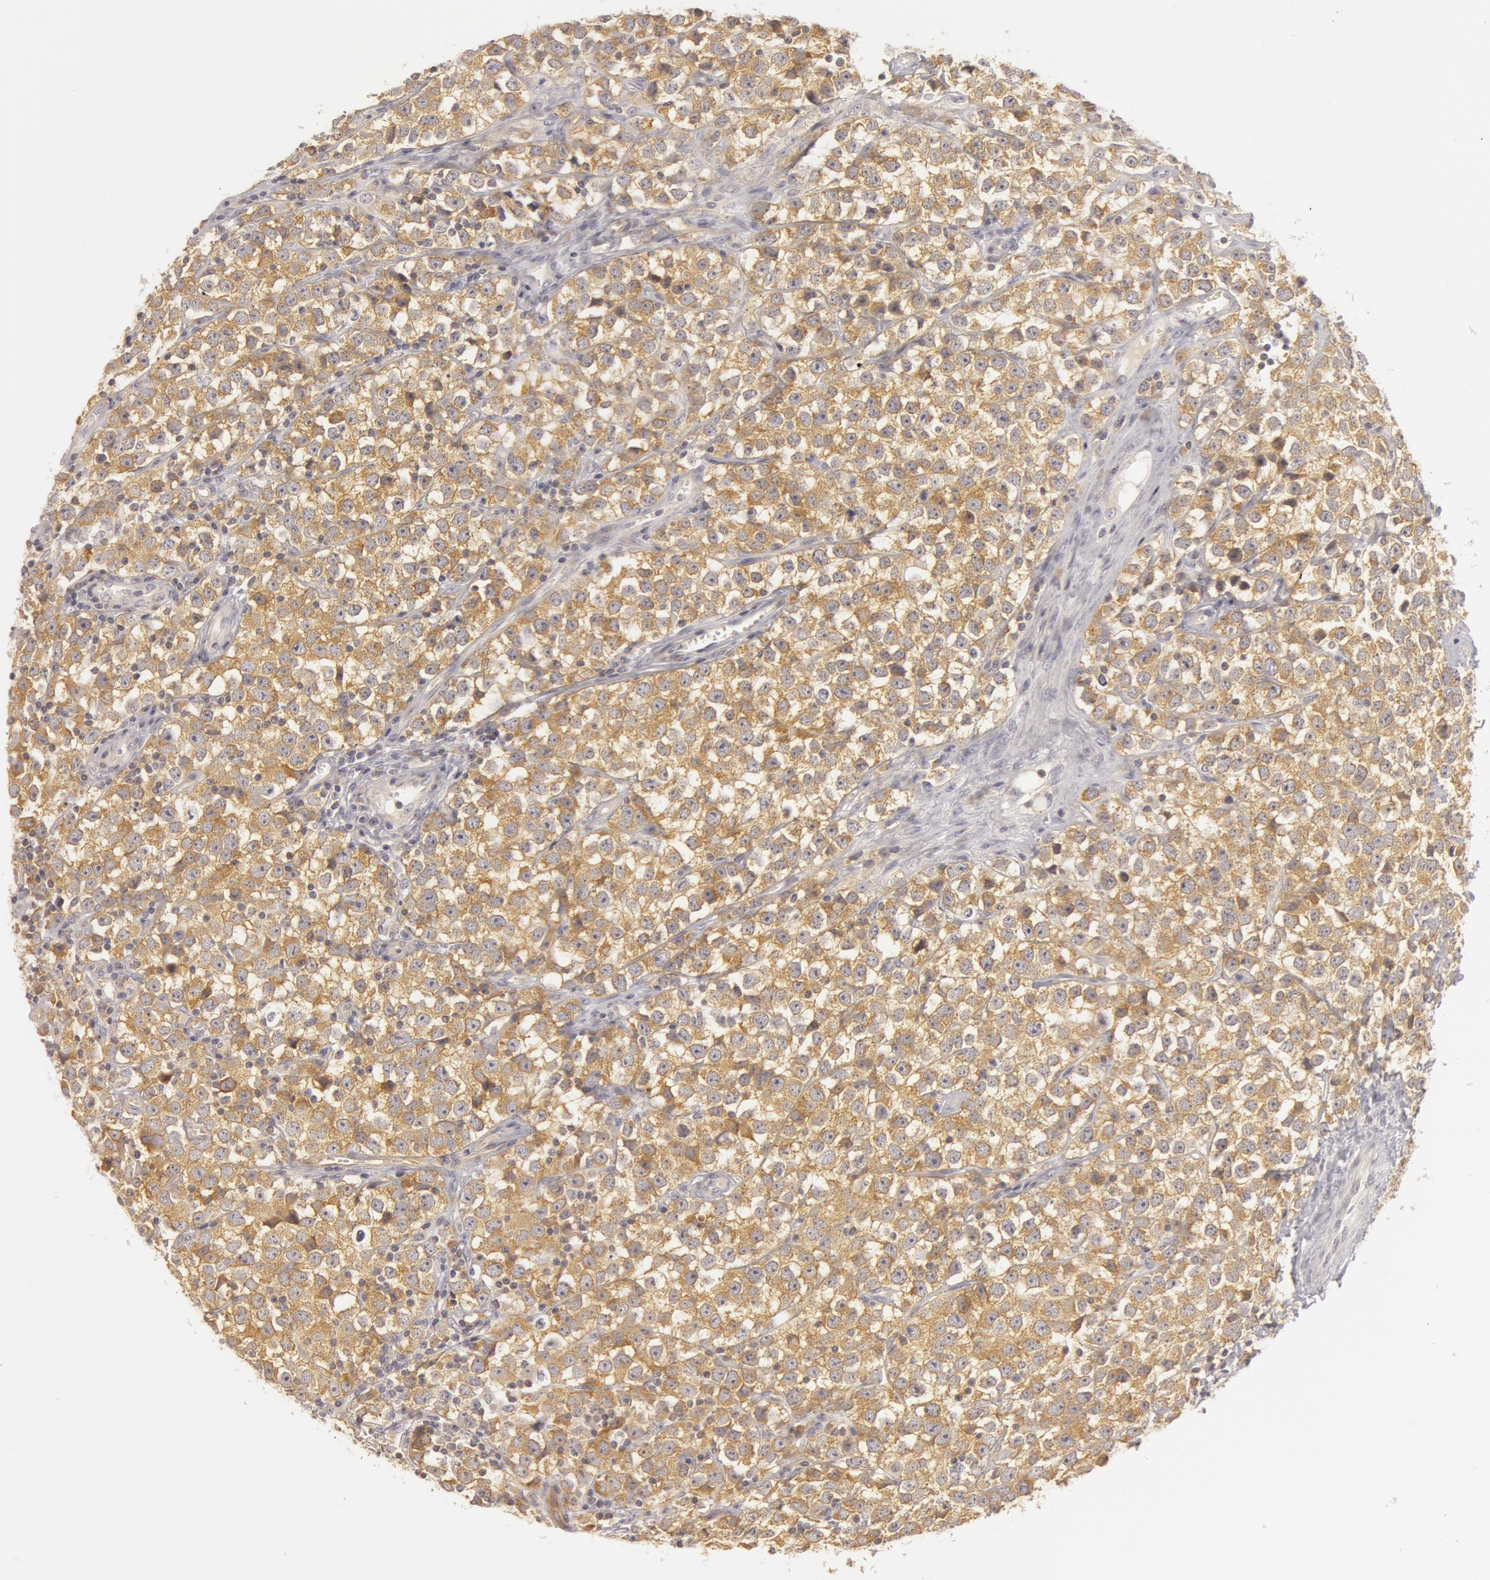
{"staining": {"intensity": "moderate", "quantity": ">75%", "location": "cytoplasmic/membranous"}, "tissue": "testis cancer", "cell_type": "Tumor cells", "image_type": "cancer", "snomed": [{"axis": "morphology", "description": "Seminoma, NOS"}, {"axis": "topography", "description": "Testis"}], "caption": "An IHC histopathology image of tumor tissue is shown. Protein staining in brown labels moderate cytoplasmic/membranous positivity in seminoma (testis) within tumor cells. The staining is performed using DAB (3,3'-diaminobenzidine) brown chromogen to label protein expression. The nuclei are counter-stained blue using hematoxylin.", "gene": "RALGAPA1", "patient": {"sex": "male", "age": 25}}